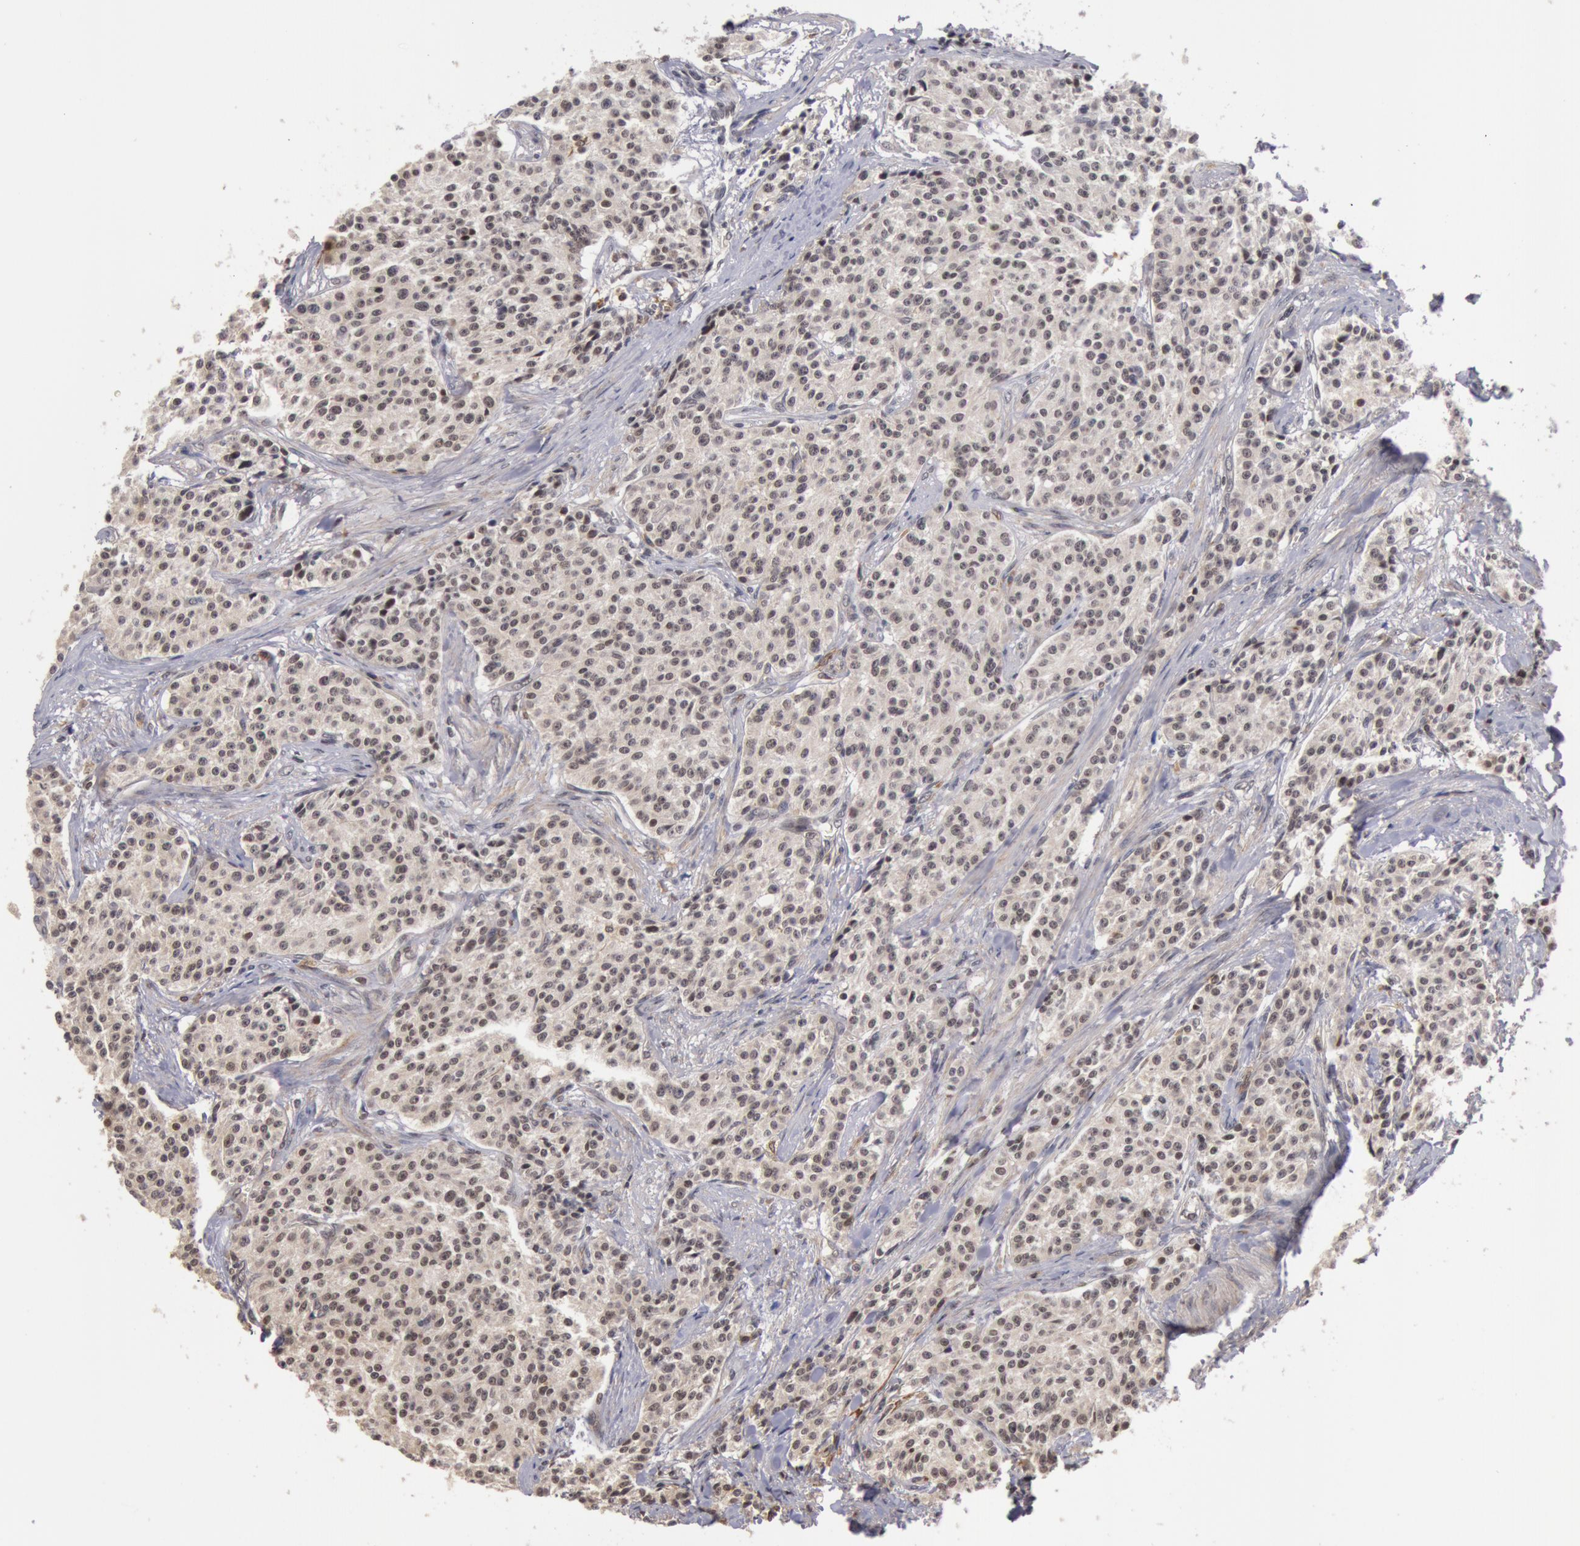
{"staining": {"intensity": "weak", "quantity": "<25%", "location": "nuclear"}, "tissue": "carcinoid", "cell_type": "Tumor cells", "image_type": "cancer", "snomed": [{"axis": "morphology", "description": "Carcinoid, malignant, NOS"}, {"axis": "topography", "description": "Stomach"}], "caption": "High magnification brightfield microscopy of carcinoid stained with DAB (brown) and counterstained with hematoxylin (blue): tumor cells show no significant expression.", "gene": "ZNF350", "patient": {"sex": "female", "age": 76}}